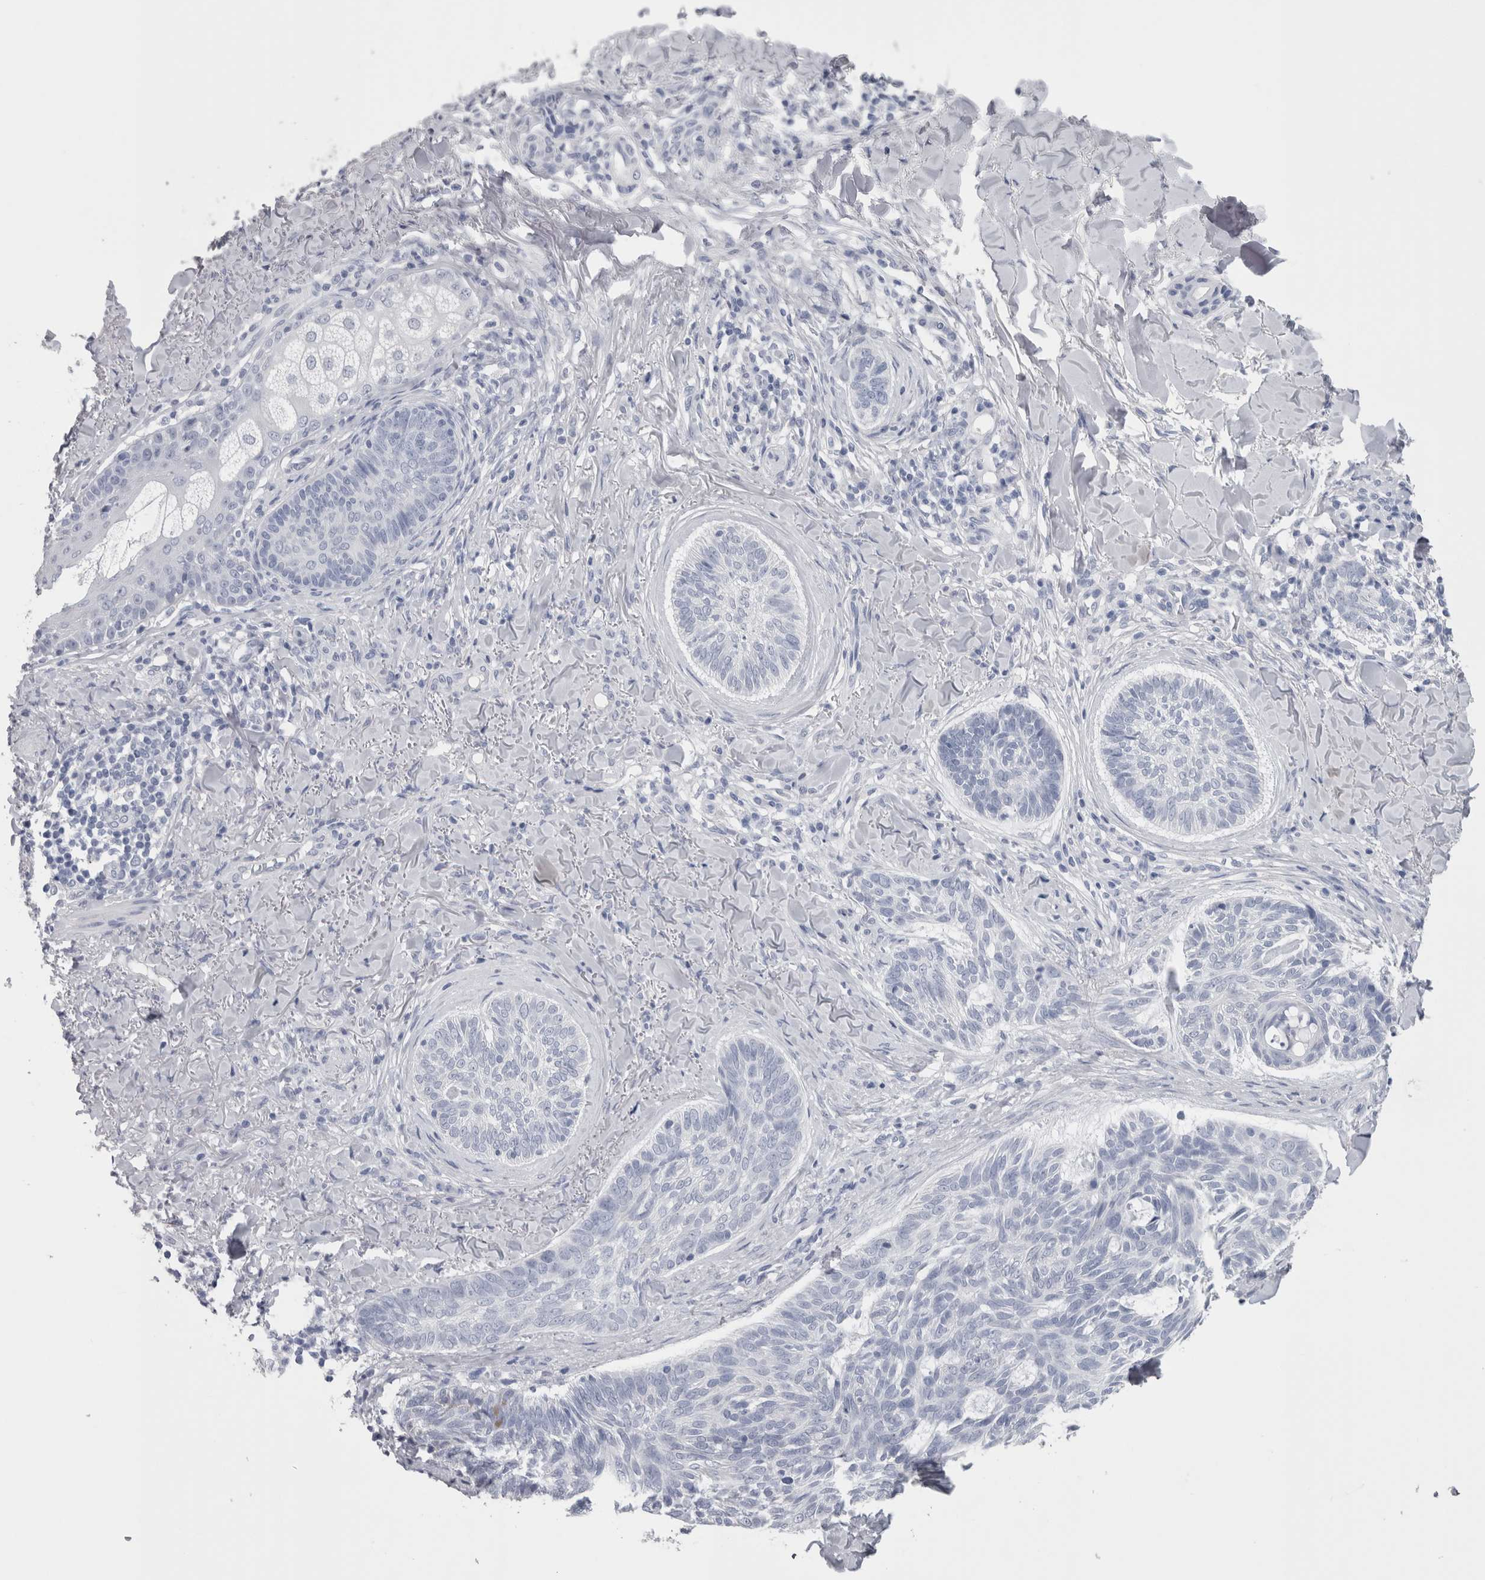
{"staining": {"intensity": "negative", "quantity": "none", "location": "none"}, "tissue": "skin cancer", "cell_type": "Tumor cells", "image_type": "cancer", "snomed": [{"axis": "morphology", "description": "Basal cell carcinoma"}, {"axis": "topography", "description": "Skin"}], "caption": "Photomicrograph shows no significant protein positivity in tumor cells of skin basal cell carcinoma. (DAB IHC visualized using brightfield microscopy, high magnification).", "gene": "CA8", "patient": {"sex": "male", "age": 43}}